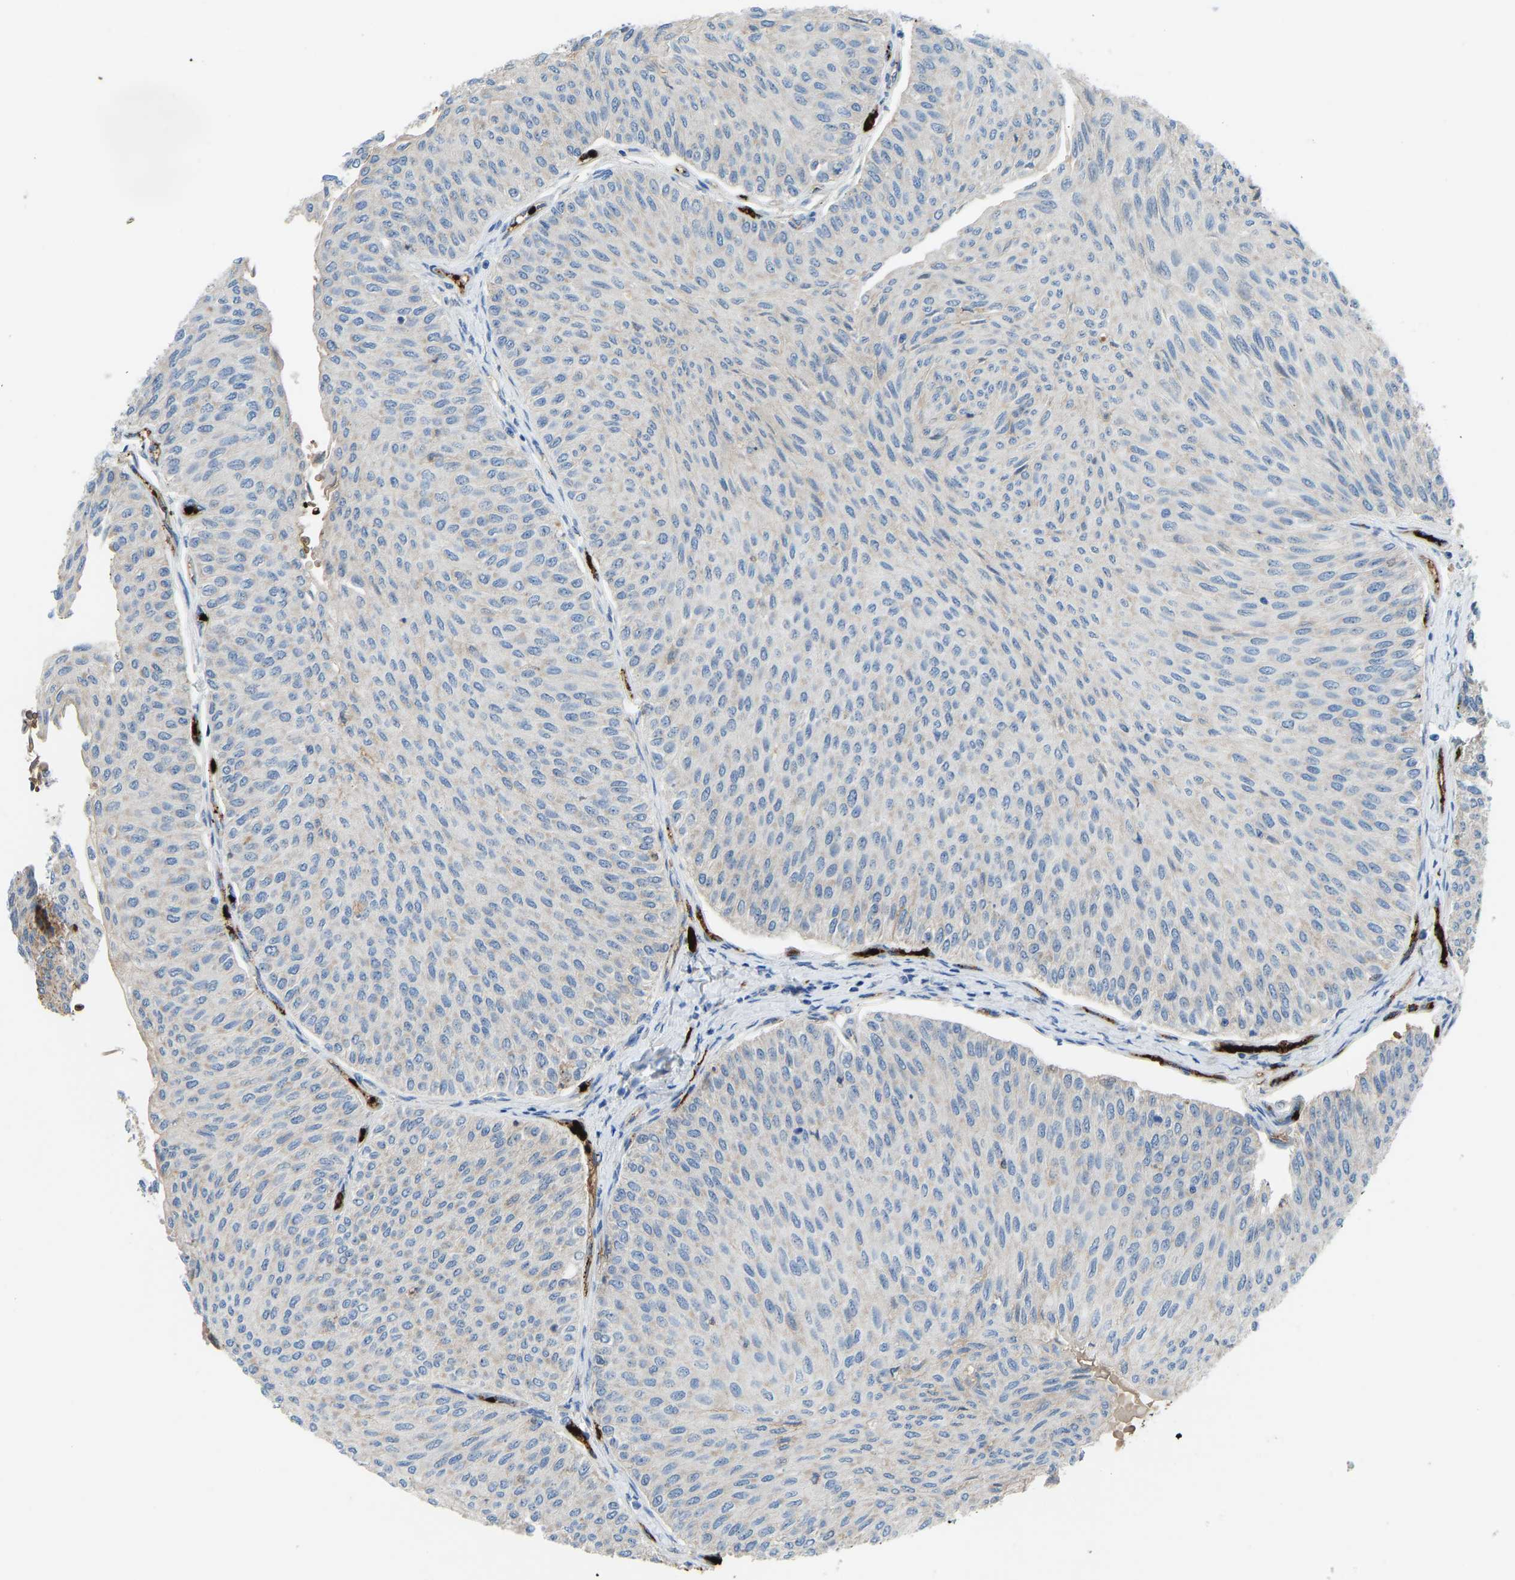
{"staining": {"intensity": "negative", "quantity": "none", "location": "none"}, "tissue": "urothelial cancer", "cell_type": "Tumor cells", "image_type": "cancer", "snomed": [{"axis": "morphology", "description": "Urothelial carcinoma, Low grade"}, {"axis": "topography", "description": "Urinary bladder"}], "caption": "This is an IHC image of urothelial cancer. There is no staining in tumor cells.", "gene": "PIGS", "patient": {"sex": "male", "age": 78}}